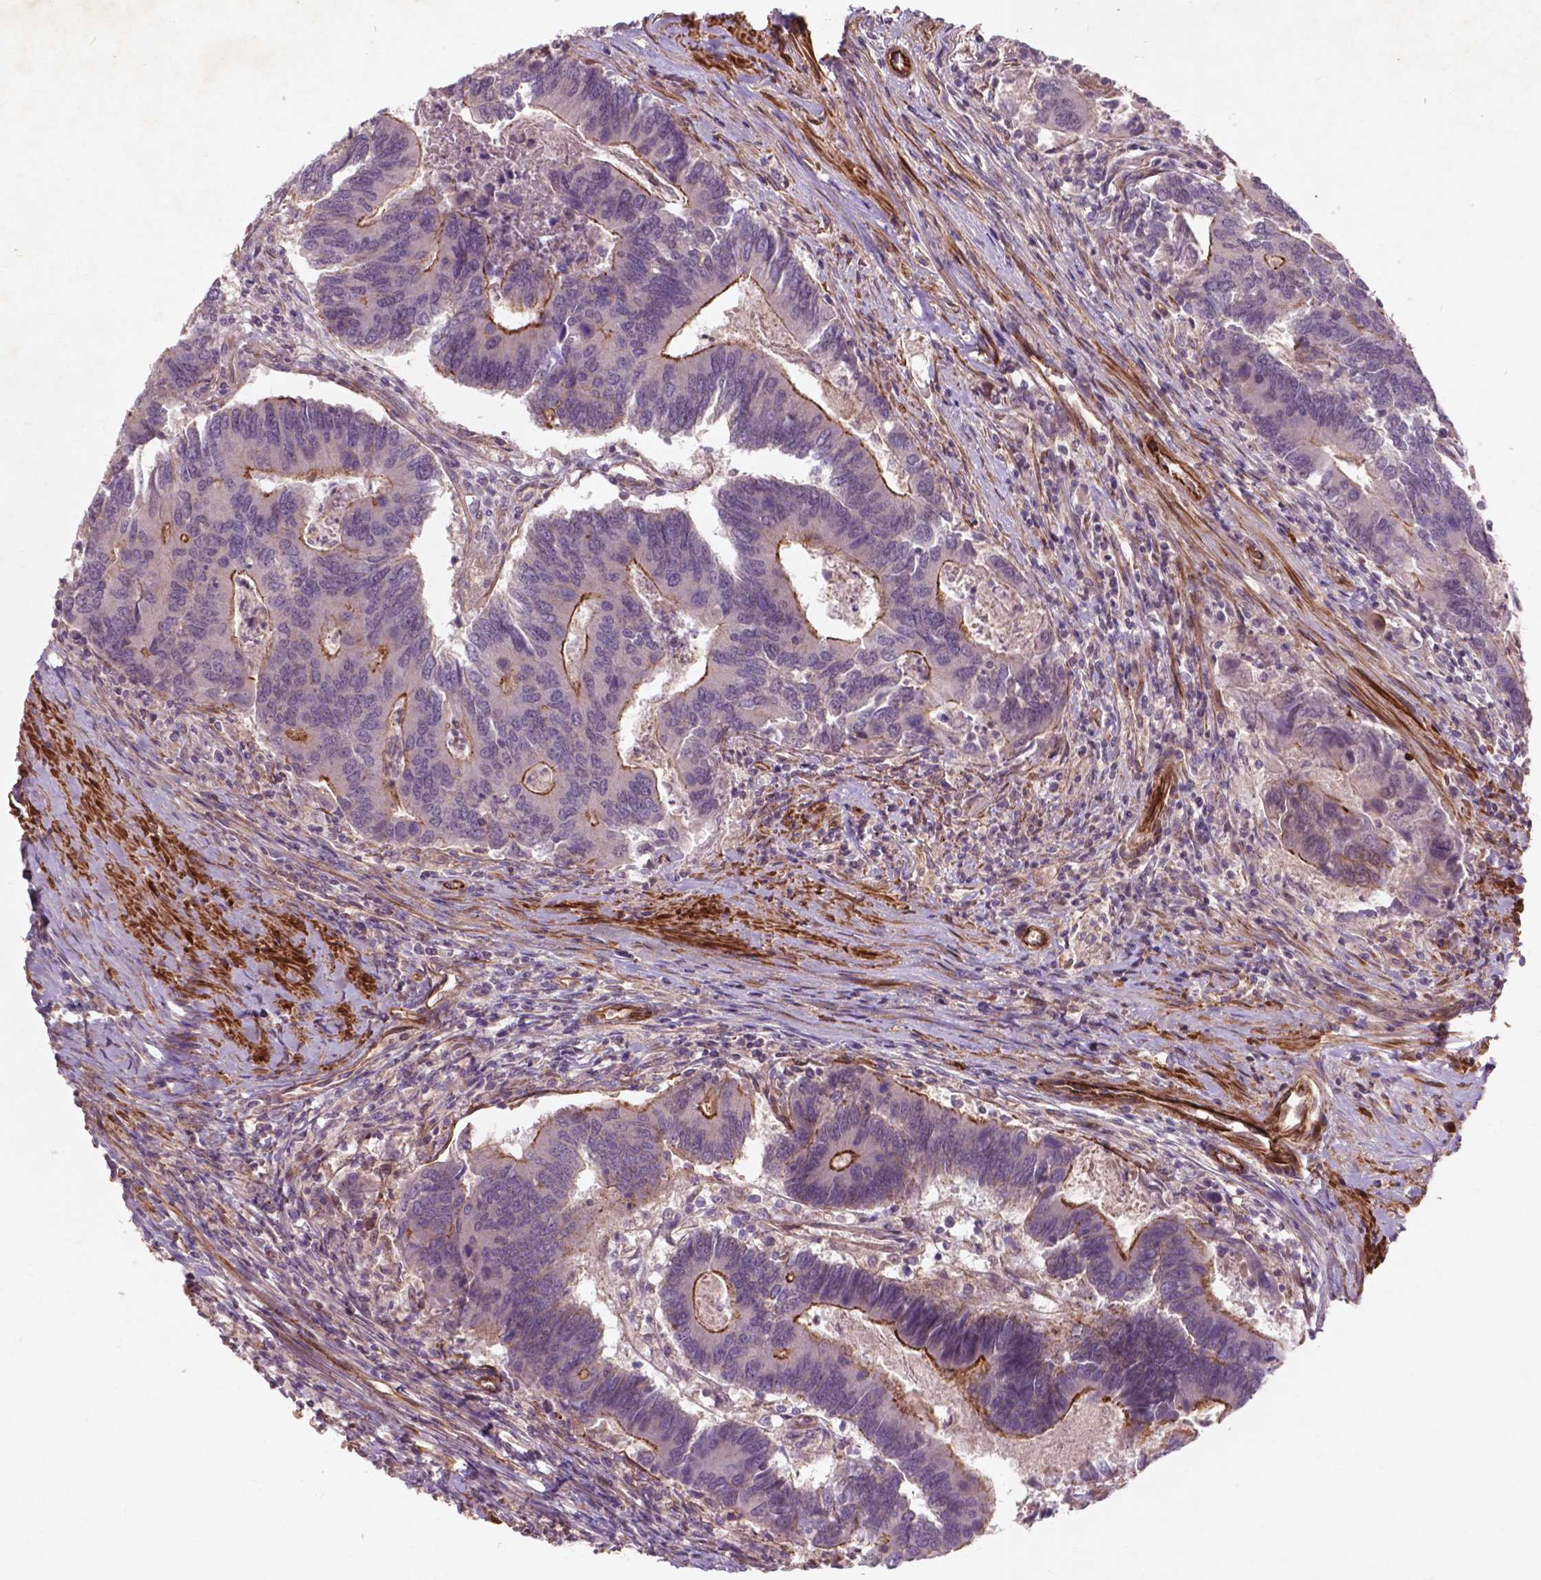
{"staining": {"intensity": "strong", "quantity": "<25%", "location": "cytoplasmic/membranous"}, "tissue": "colorectal cancer", "cell_type": "Tumor cells", "image_type": "cancer", "snomed": [{"axis": "morphology", "description": "Adenocarcinoma, NOS"}, {"axis": "topography", "description": "Colon"}], "caption": "Immunohistochemistry (IHC) micrograph of neoplastic tissue: colorectal adenocarcinoma stained using IHC reveals medium levels of strong protein expression localized specifically in the cytoplasmic/membranous of tumor cells, appearing as a cytoplasmic/membranous brown color.", "gene": "RFPL4B", "patient": {"sex": "female", "age": 67}}